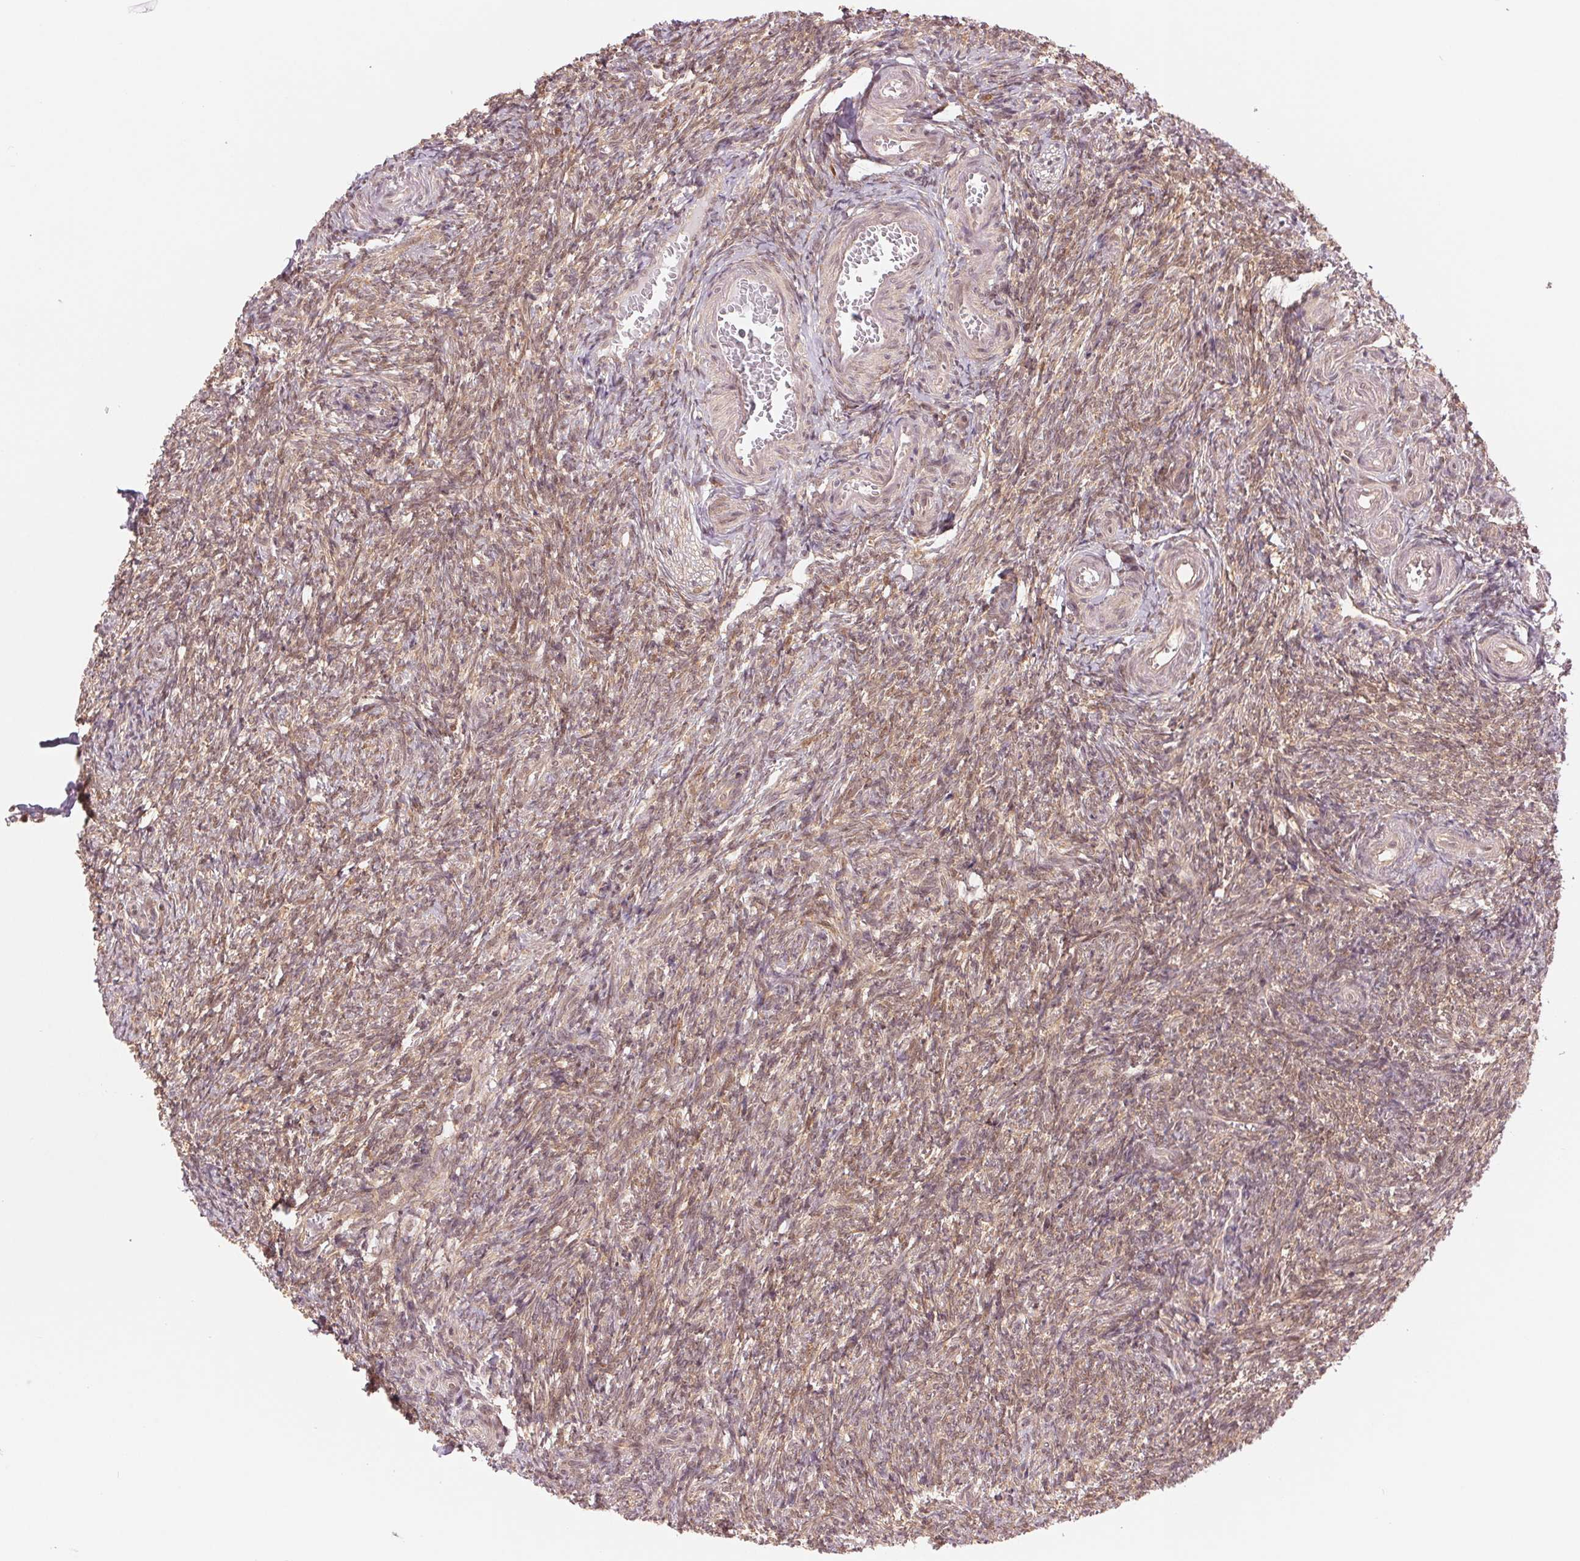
{"staining": {"intensity": "weak", "quantity": ">75%", "location": "cytoplasmic/membranous"}, "tissue": "ovary", "cell_type": "Ovarian stroma cells", "image_type": "normal", "snomed": [{"axis": "morphology", "description": "Normal tissue, NOS"}, {"axis": "topography", "description": "Ovary"}], "caption": "The immunohistochemical stain shows weak cytoplasmic/membranous expression in ovarian stroma cells of benign ovary. The protein is stained brown, and the nuclei are stained in blue (DAB (3,3'-diaminobenzidine) IHC with brightfield microscopy, high magnification).", "gene": "ERI3", "patient": {"sex": "female", "age": 39}}